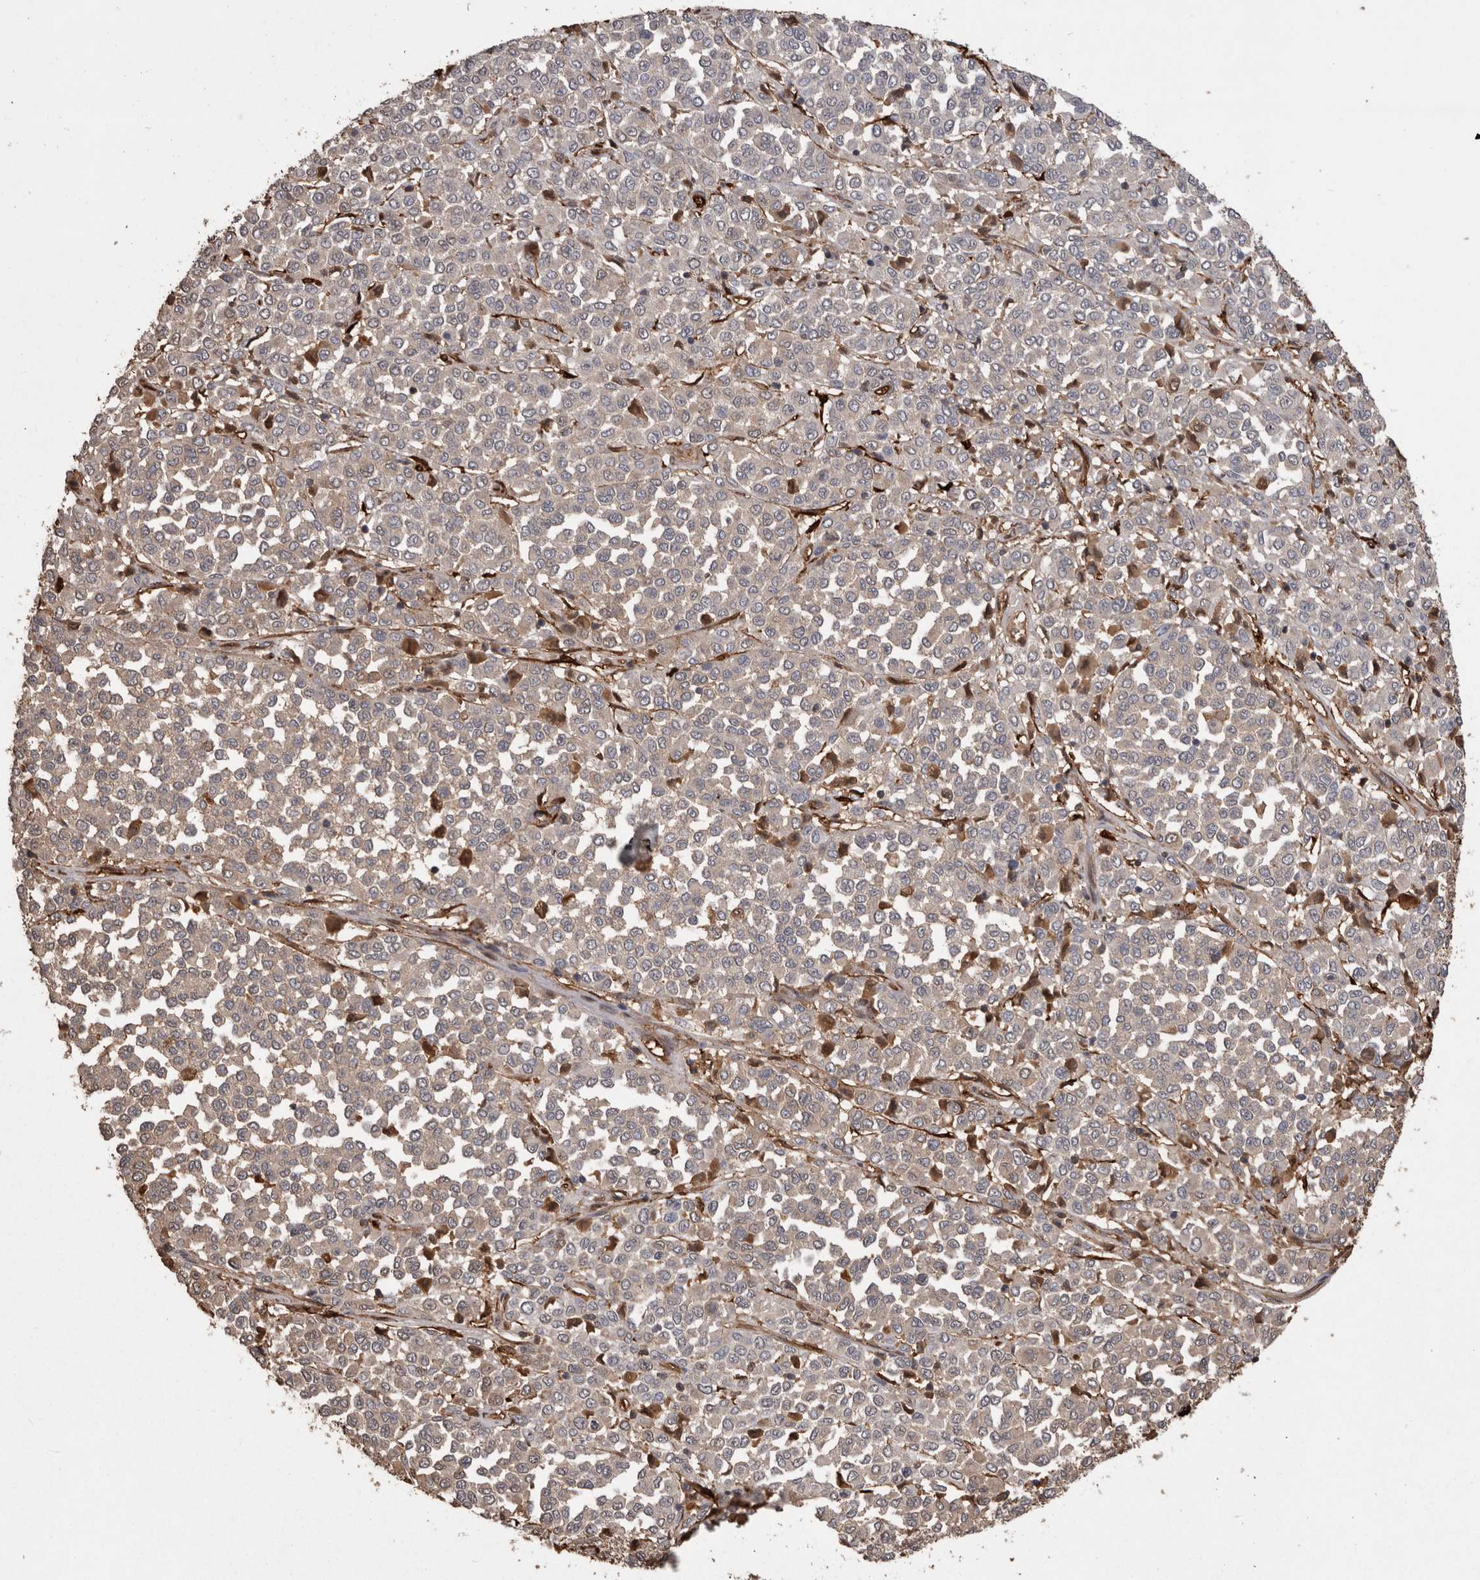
{"staining": {"intensity": "weak", "quantity": "<25%", "location": "cytoplasmic/membranous"}, "tissue": "melanoma", "cell_type": "Tumor cells", "image_type": "cancer", "snomed": [{"axis": "morphology", "description": "Malignant melanoma, Metastatic site"}, {"axis": "topography", "description": "Pancreas"}], "caption": "Tumor cells are negative for protein expression in human melanoma.", "gene": "LXN", "patient": {"sex": "female", "age": 30}}